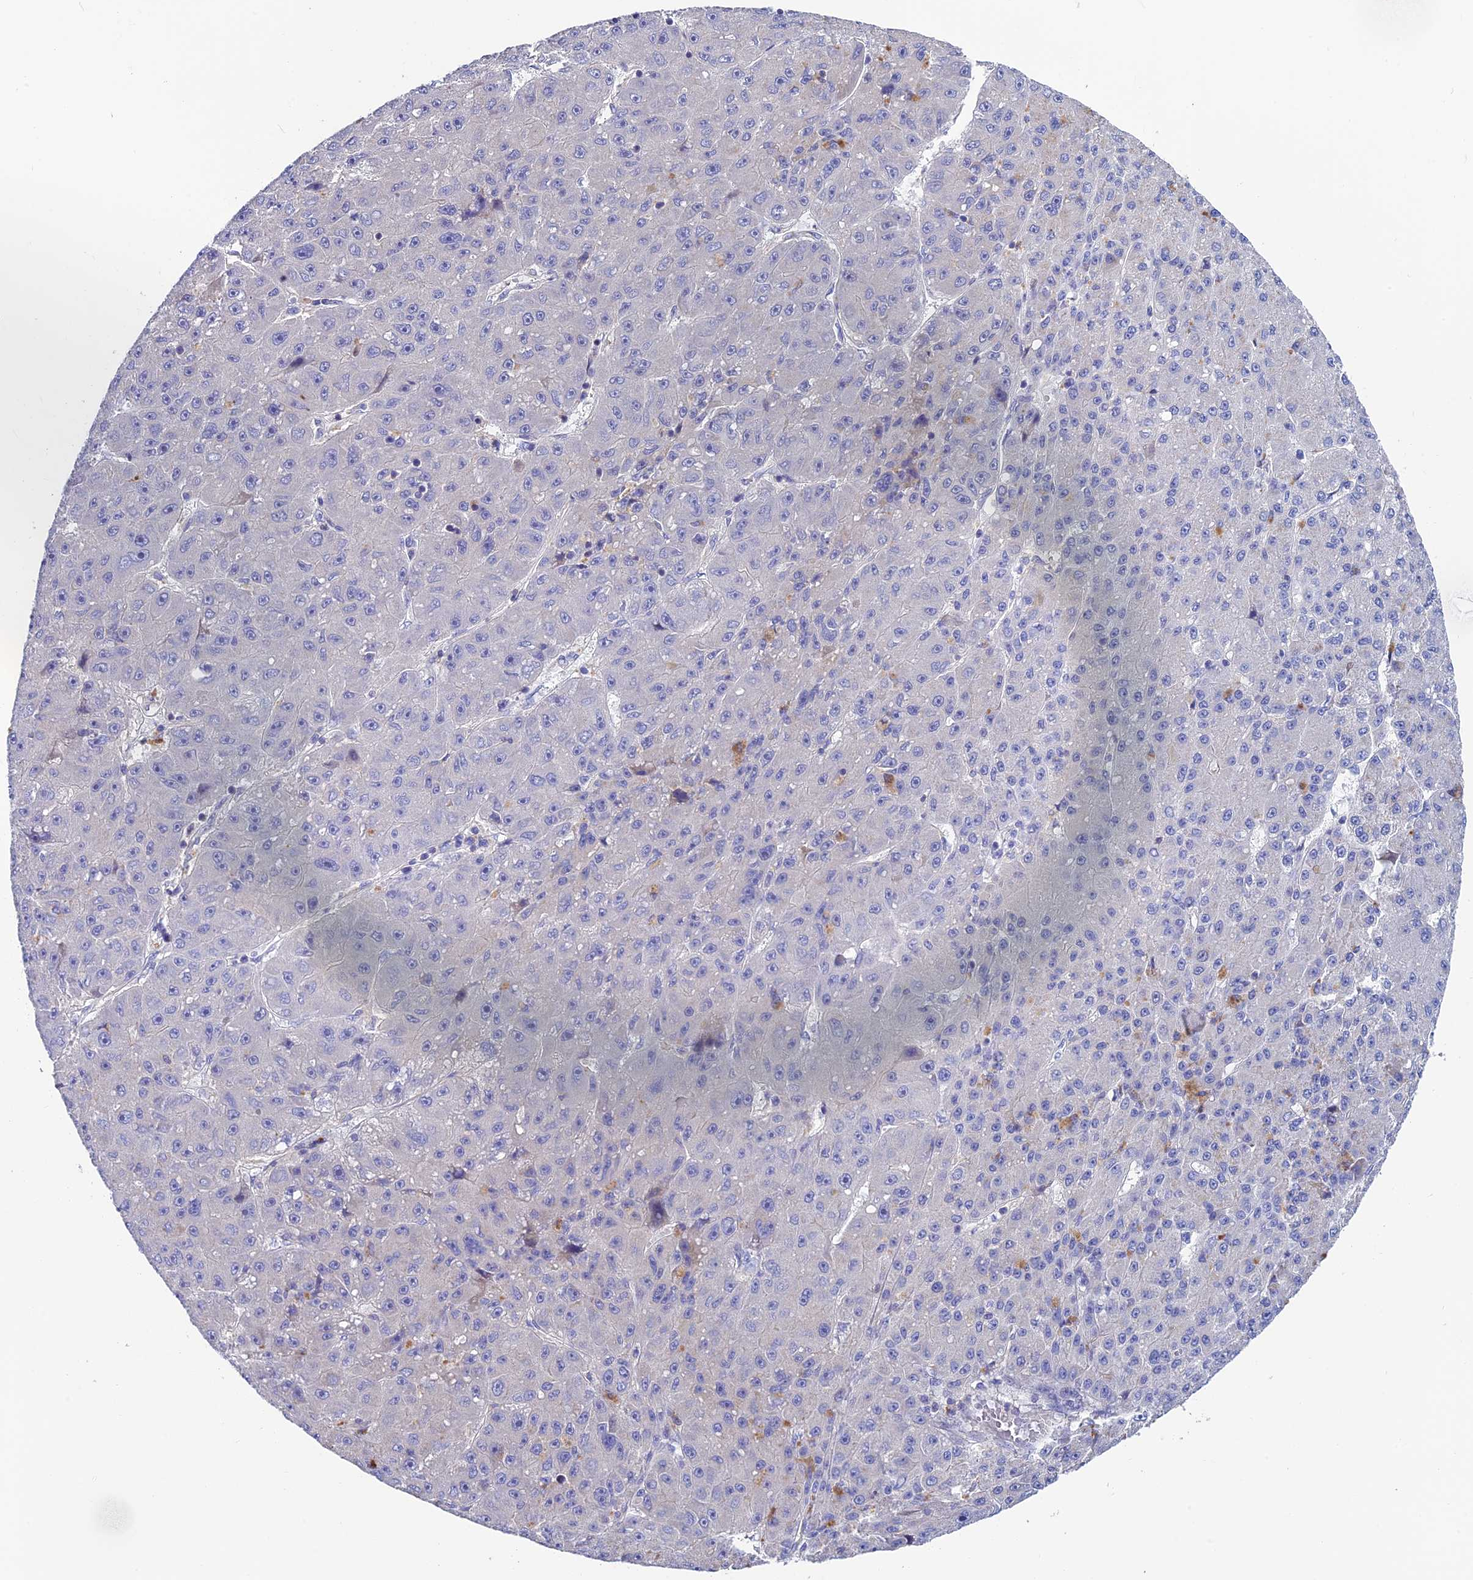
{"staining": {"intensity": "negative", "quantity": "none", "location": "none"}, "tissue": "liver cancer", "cell_type": "Tumor cells", "image_type": "cancer", "snomed": [{"axis": "morphology", "description": "Carcinoma, Hepatocellular, NOS"}, {"axis": "topography", "description": "Liver"}], "caption": "Protein analysis of liver hepatocellular carcinoma demonstrates no significant expression in tumor cells.", "gene": "FAM178B", "patient": {"sex": "male", "age": 67}}